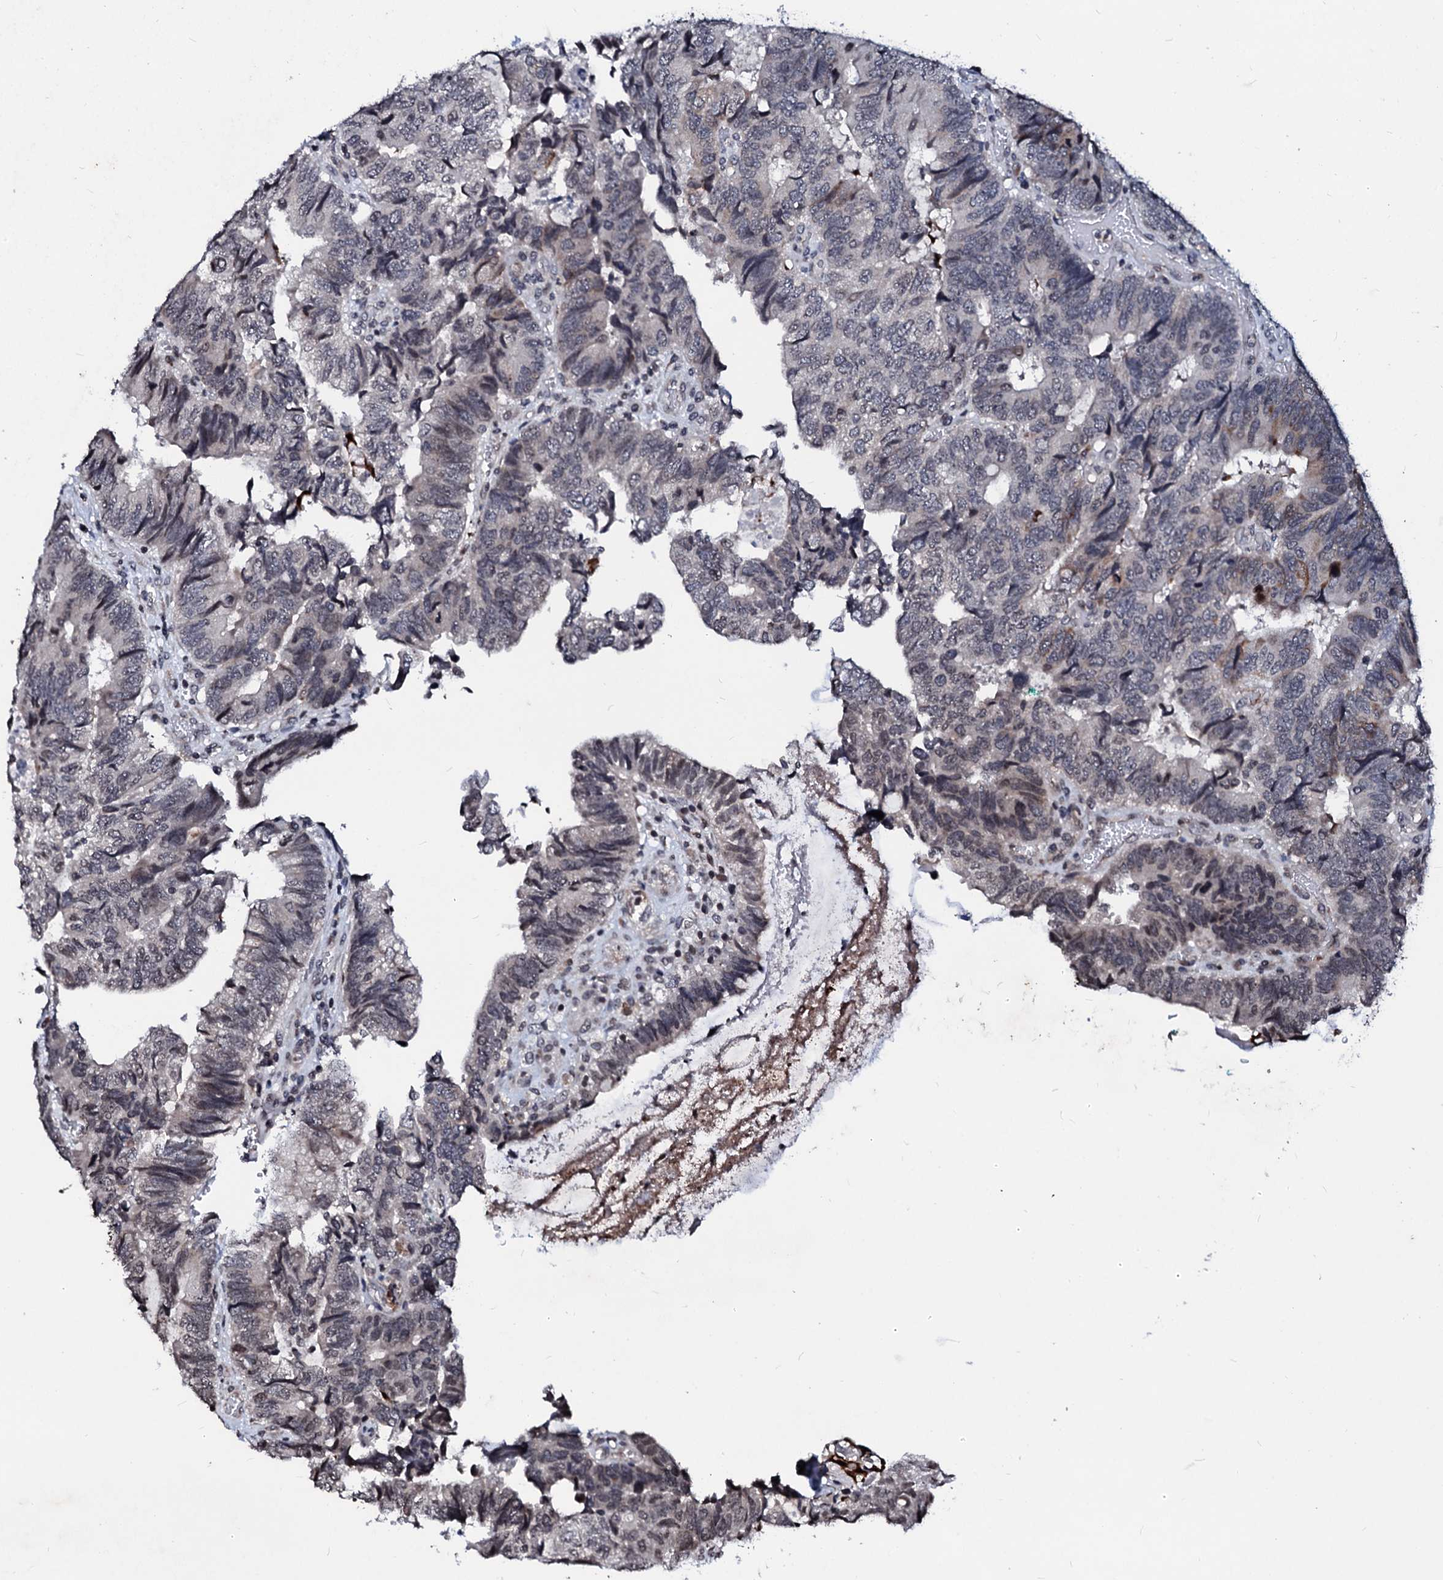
{"staining": {"intensity": "weak", "quantity": "<25%", "location": "nuclear"}, "tissue": "colorectal cancer", "cell_type": "Tumor cells", "image_type": "cancer", "snomed": [{"axis": "morphology", "description": "Adenocarcinoma, NOS"}, {"axis": "topography", "description": "Colon"}], "caption": "This is an immunohistochemistry histopathology image of colorectal cancer (adenocarcinoma). There is no positivity in tumor cells.", "gene": "LSM11", "patient": {"sex": "female", "age": 67}}